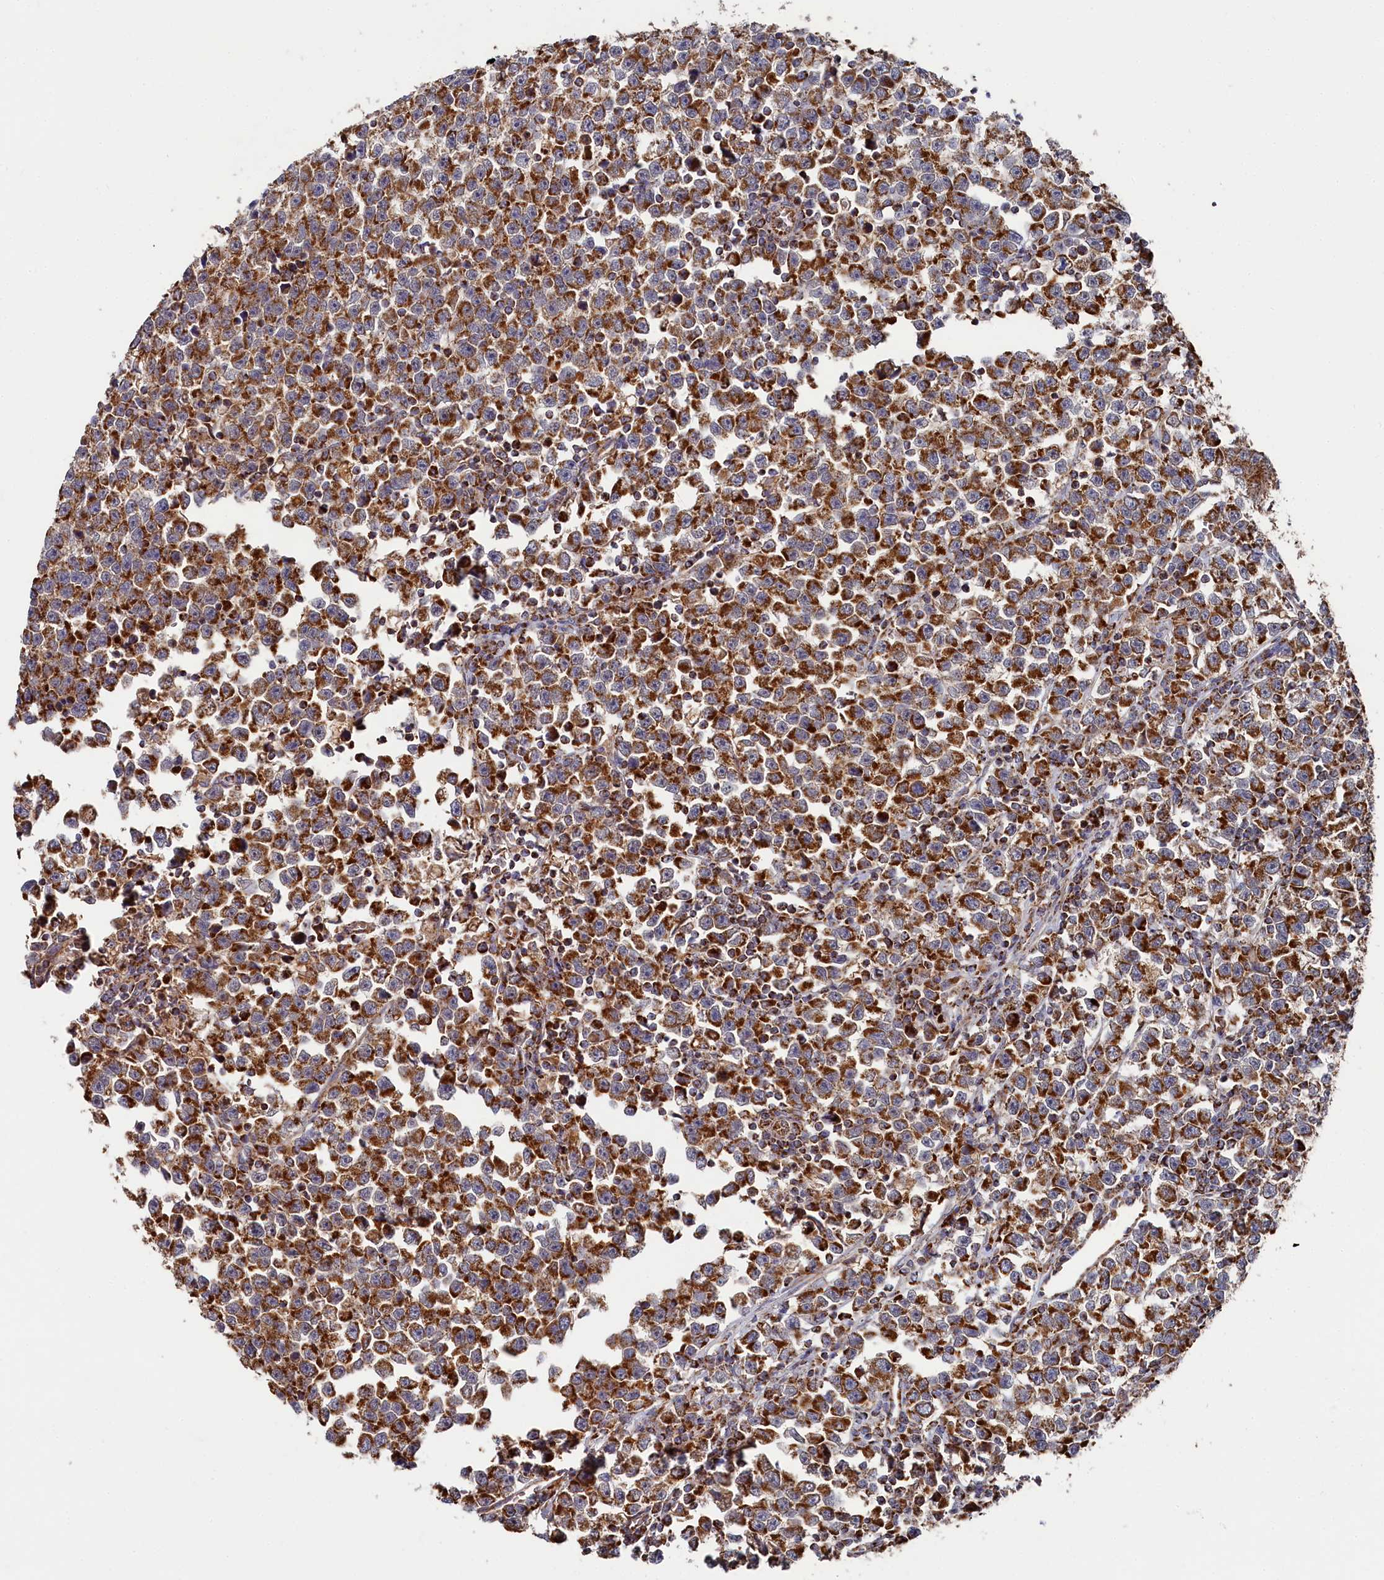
{"staining": {"intensity": "moderate", "quantity": ">75%", "location": "cytoplasmic/membranous"}, "tissue": "testis cancer", "cell_type": "Tumor cells", "image_type": "cancer", "snomed": [{"axis": "morphology", "description": "Normal tissue, NOS"}, {"axis": "morphology", "description": "Seminoma, NOS"}, {"axis": "topography", "description": "Testis"}], "caption": "Immunohistochemistry (IHC) staining of testis cancer, which exhibits medium levels of moderate cytoplasmic/membranous positivity in approximately >75% of tumor cells indicating moderate cytoplasmic/membranous protein positivity. The staining was performed using DAB (brown) for protein detection and nuclei were counterstained in hematoxylin (blue).", "gene": "HAUS2", "patient": {"sex": "male", "age": 43}}